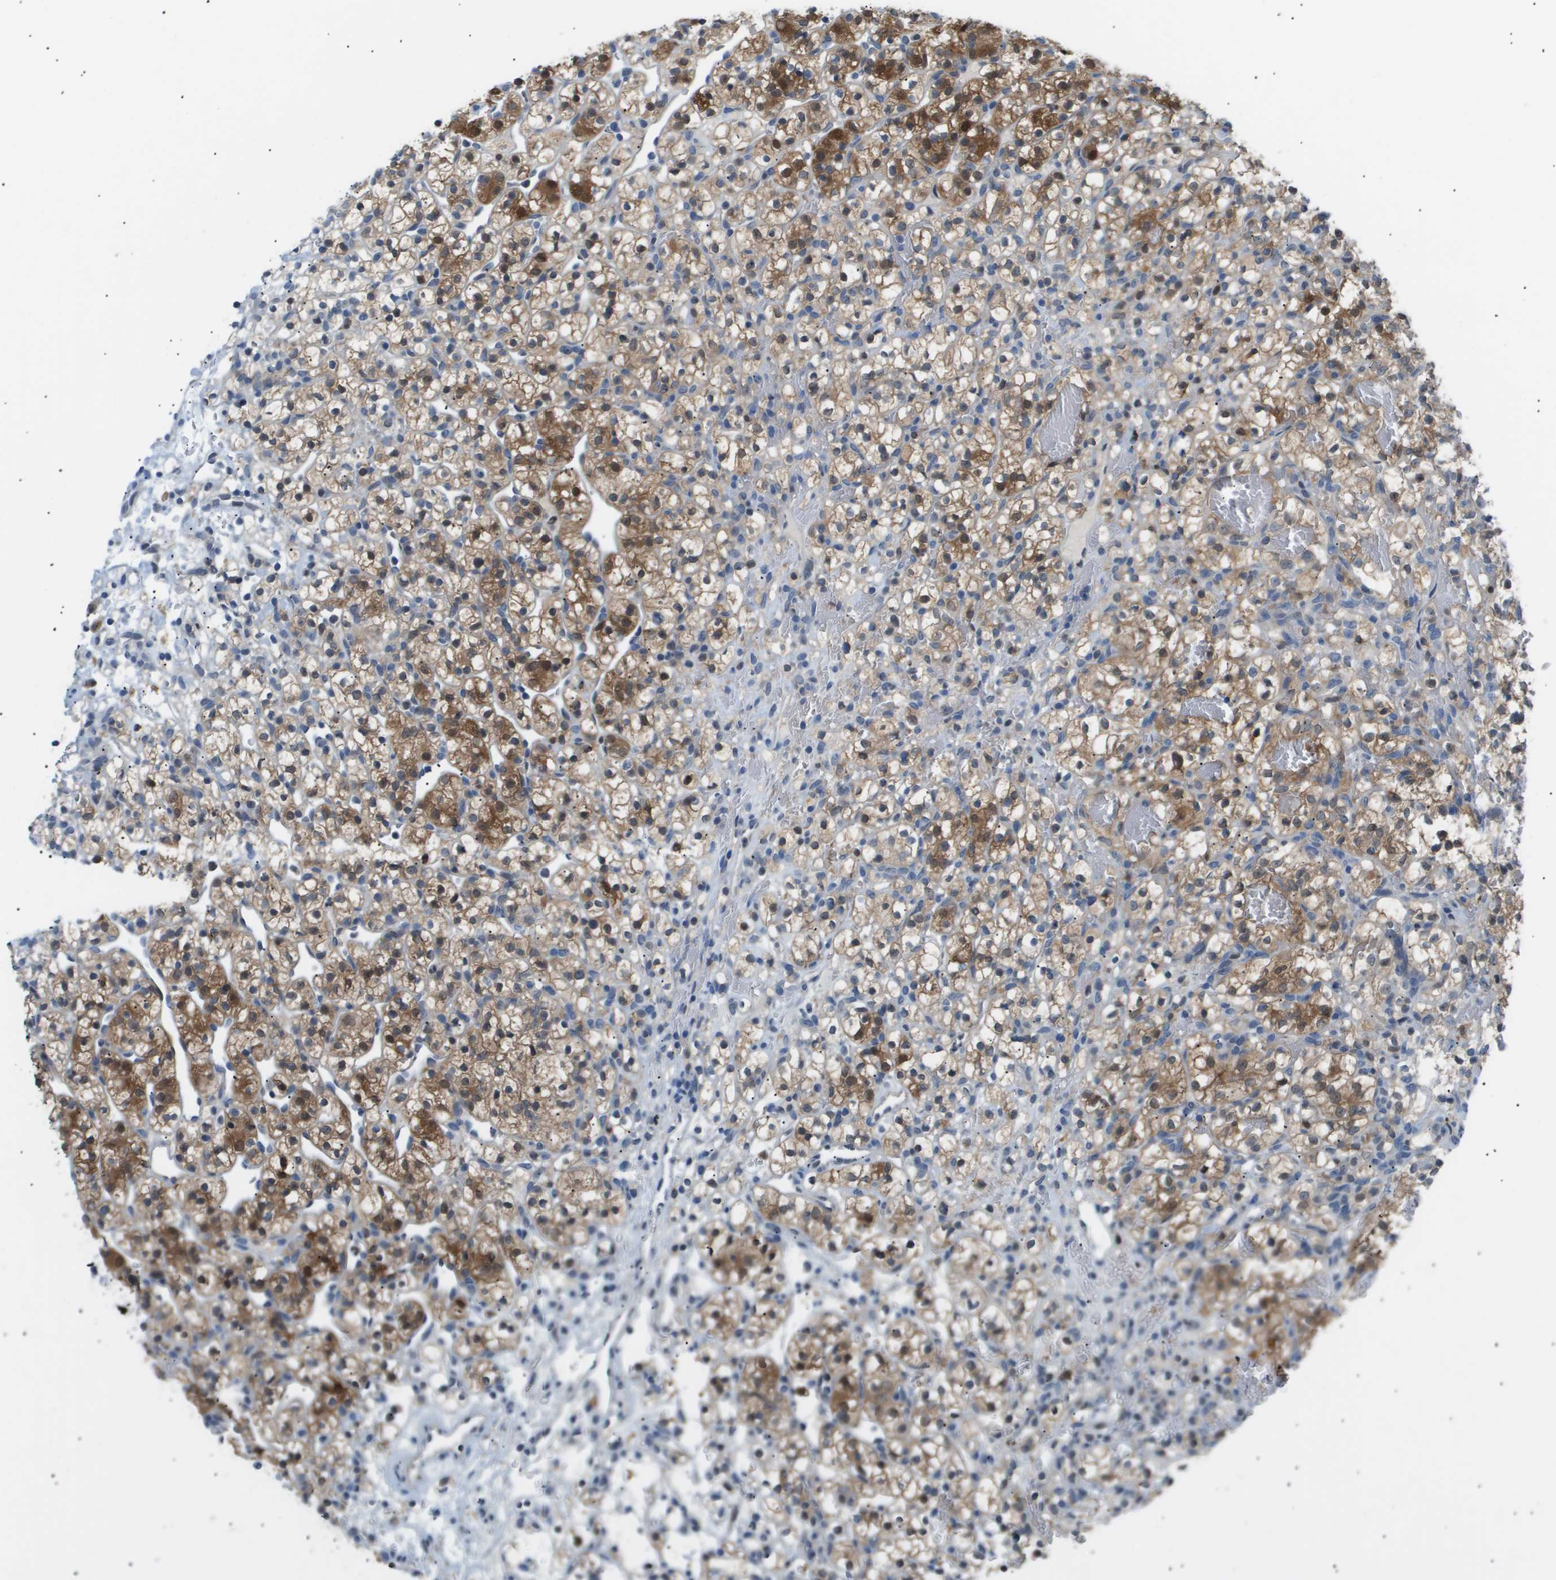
{"staining": {"intensity": "moderate", "quantity": ">75%", "location": "cytoplasmic/membranous,nuclear"}, "tissue": "renal cancer", "cell_type": "Tumor cells", "image_type": "cancer", "snomed": [{"axis": "morphology", "description": "Adenocarcinoma, NOS"}, {"axis": "topography", "description": "Kidney"}], "caption": "Protein staining of adenocarcinoma (renal) tissue exhibits moderate cytoplasmic/membranous and nuclear staining in about >75% of tumor cells.", "gene": "AKR1A1", "patient": {"sex": "female", "age": 57}}